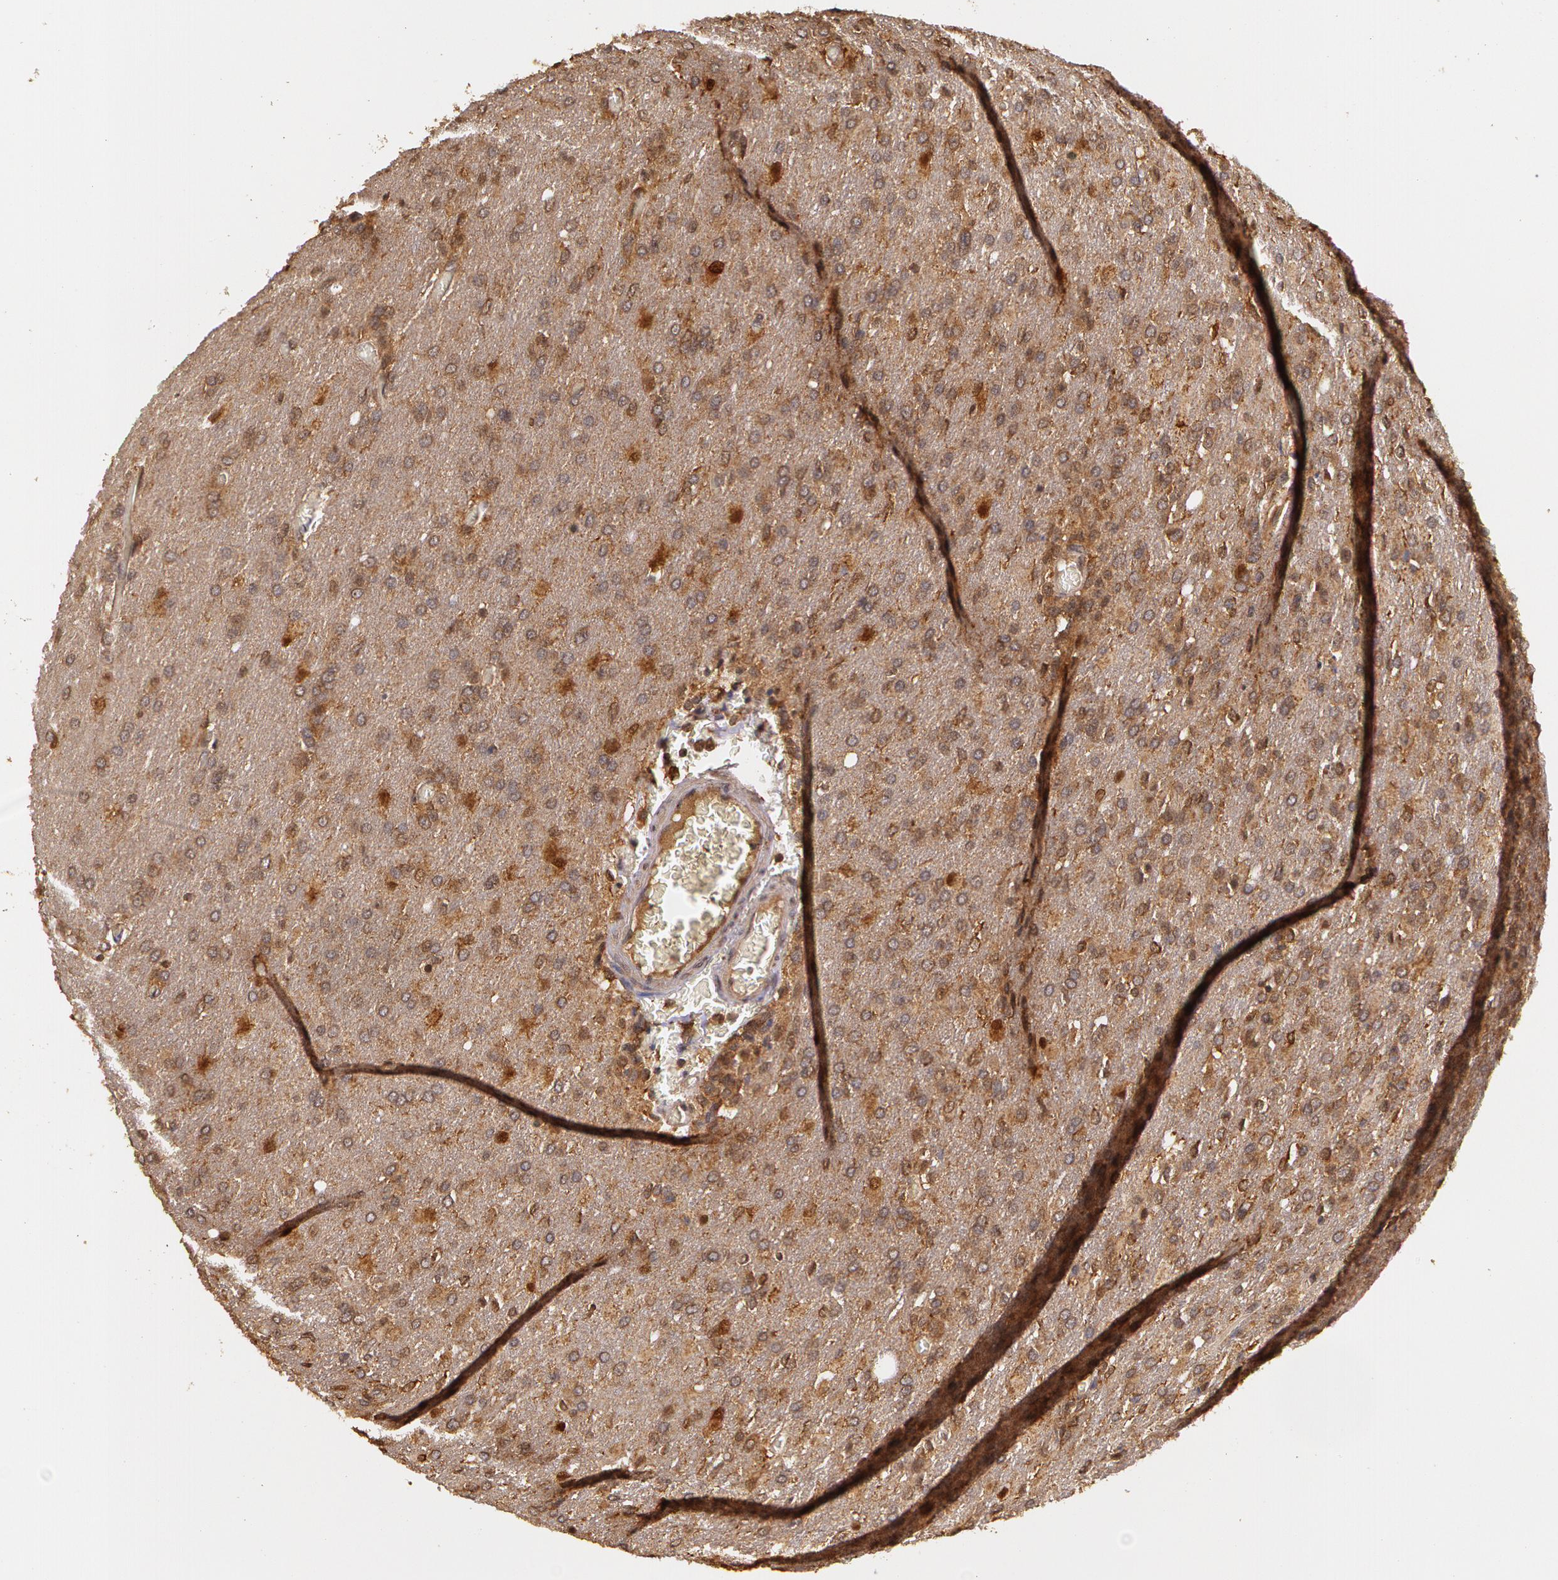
{"staining": {"intensity": "strong", "quantity": ">75%", "location": "cytoplasmic/membranous"}, "tissue": "glioma", "cell_type": "Tumor cells", "image_type": "cancer", "snomed": [{"axis": "morphology", "description": "Glioma, malignant, High grade"}, {"axis": "topography", "description": "Brain"}], "caption": "Approximately >75% of tumor cells in human malignant glioma (high-grade) exhibit strong cytoplasmic/membranous protein positivity as visualized by brown immunohistochemical staining.", "gene": "ASCC2", "patient": {"sex": "male", "age": 68}}